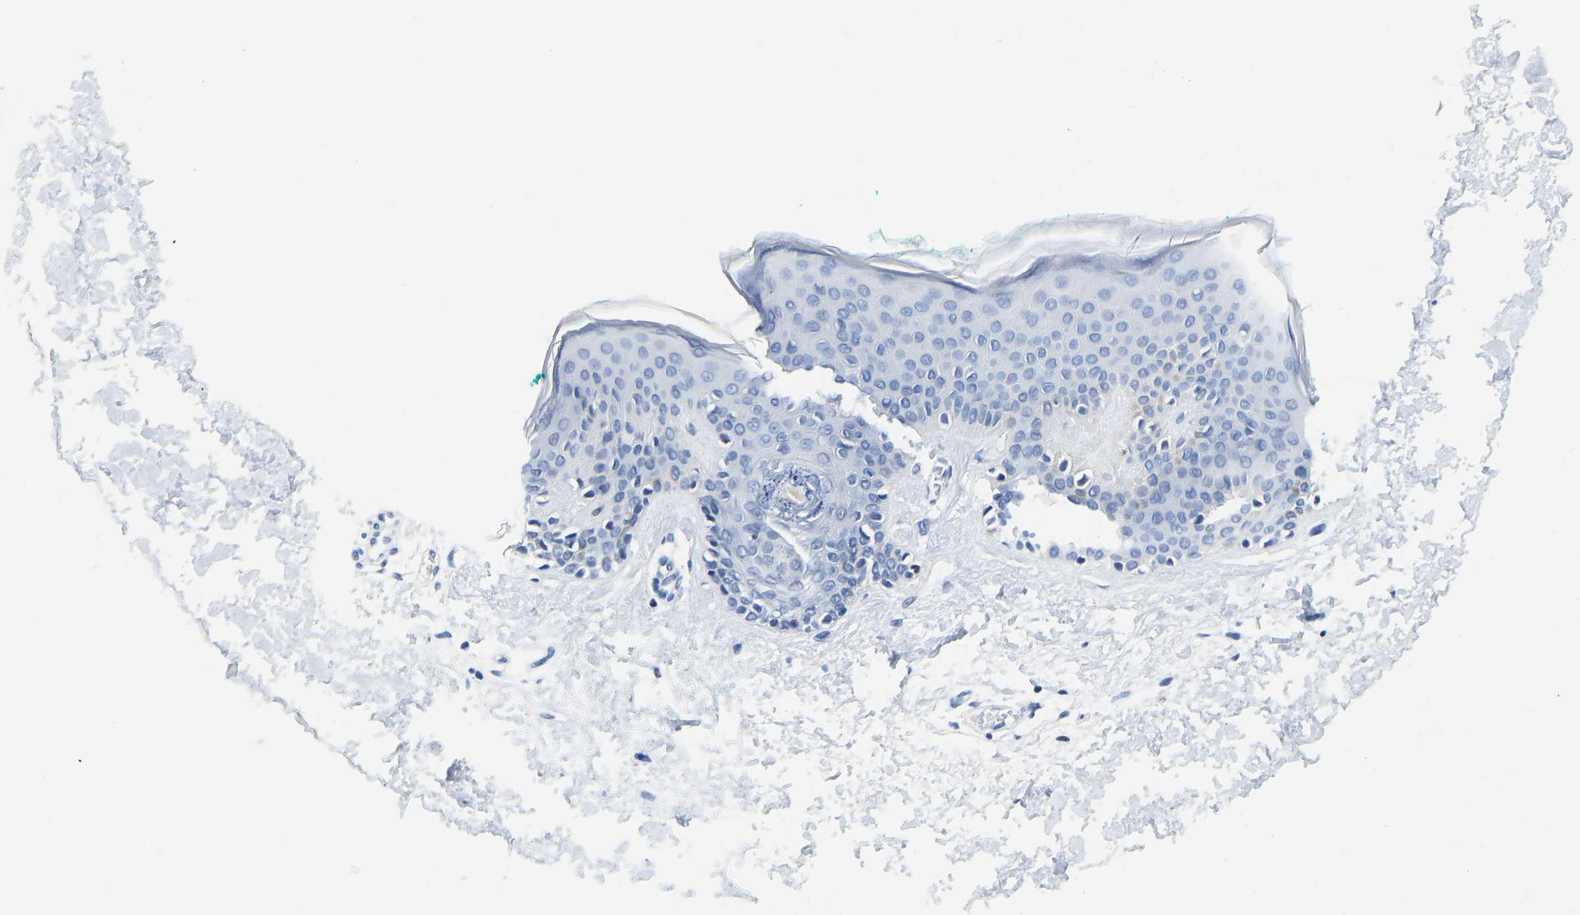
{"staining": {"intensity": "negative", "quantity": "none", "location": "none"}, "tissue": "skin", "cell_type": "Fibroblasts", "image_type": "normal", "snomed": [{"axis": "morphology", "description": "Normal tissue, NOS"}, {"axis": "topography", "description": "Skin"}], "caption": "Skin stained for a protein using immunohistochemistry (IHC) demonstrates no expression fibroblasts.", "gene": "TCF7", "patient": {"sex": "male", "age": 30}}